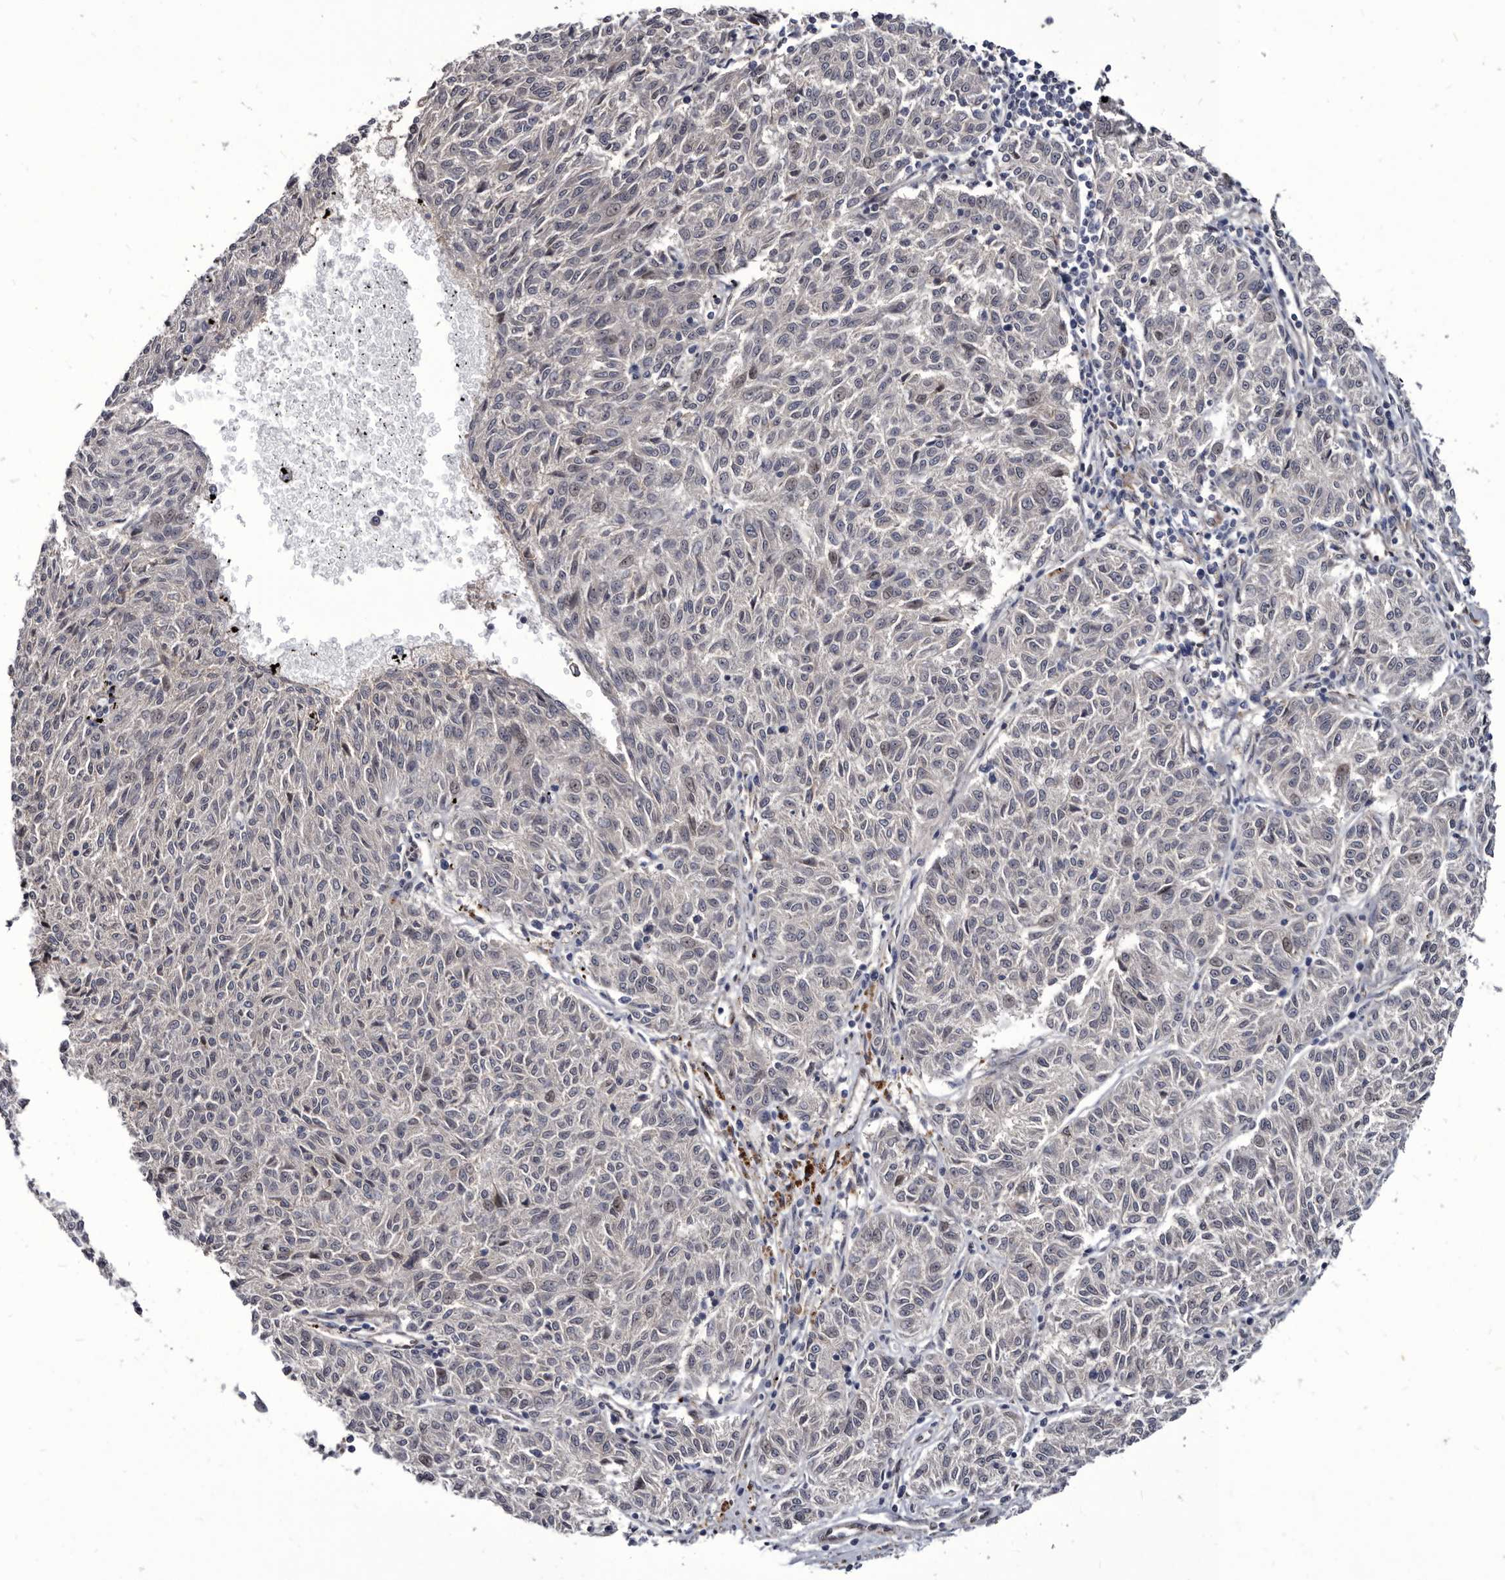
{"staining": {"intensity": "negative", "quantity": "none", "location": "none"}, "tissue": "melanoma", "cell_type": "Tumor cells", "image_type": "cancer", "snomed": [{"axis": "morphology", "description": "Malignant melanoma, NOS"}, {"axis": "topography", "description": "Skin"}], "caption": "The photomicrograph shows no staining of tumor cells in melanoma.", "gene": "PROM1", "patient": {"sex": "female", "age": 72}}